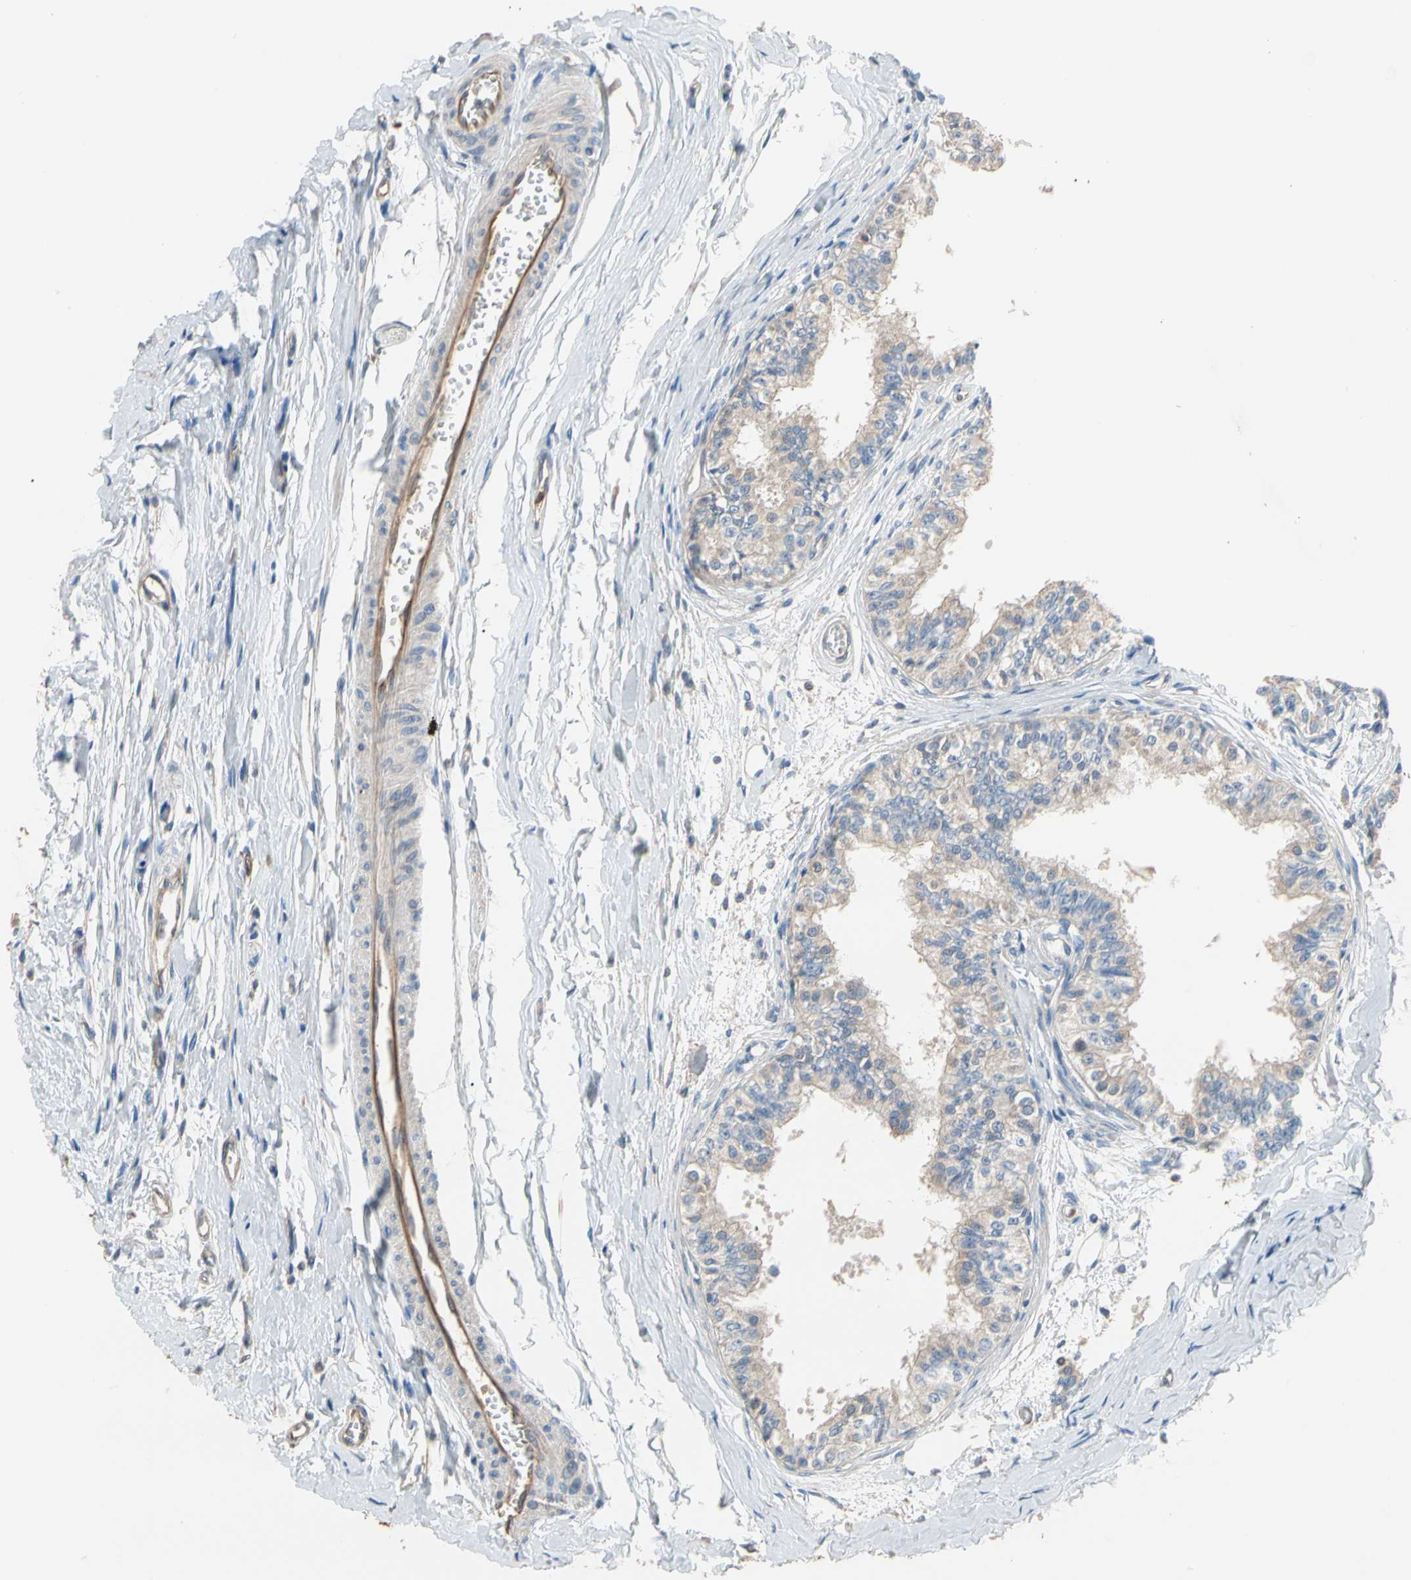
{"staining": {"intensity": "weak", "quantity": ">75%", "location": "cytoplasmic/membranous"}, "tissue": "epididymis", "cell_type": "Glandular cells", "image_type": "normal", "snomed": [{"axis": "morphology", "description": "Normal tissue, NOS"}, {"axis": "morphology", "description": "Adenocarcinoma, metastatic, NOS"}, {"axis": "topography", "description": "Testis"}, {"axis": "topography", "description": "Epididymis"}], "caption": "An immunohistochemistry photomicrograph of benign tissue is shown. Protein staining in brown labels weak cytoplasmic/membranous positivity in epididymis within glandular cells.", "gene": "BBOX1", "patient": {"sex": "male", "age": 26}}